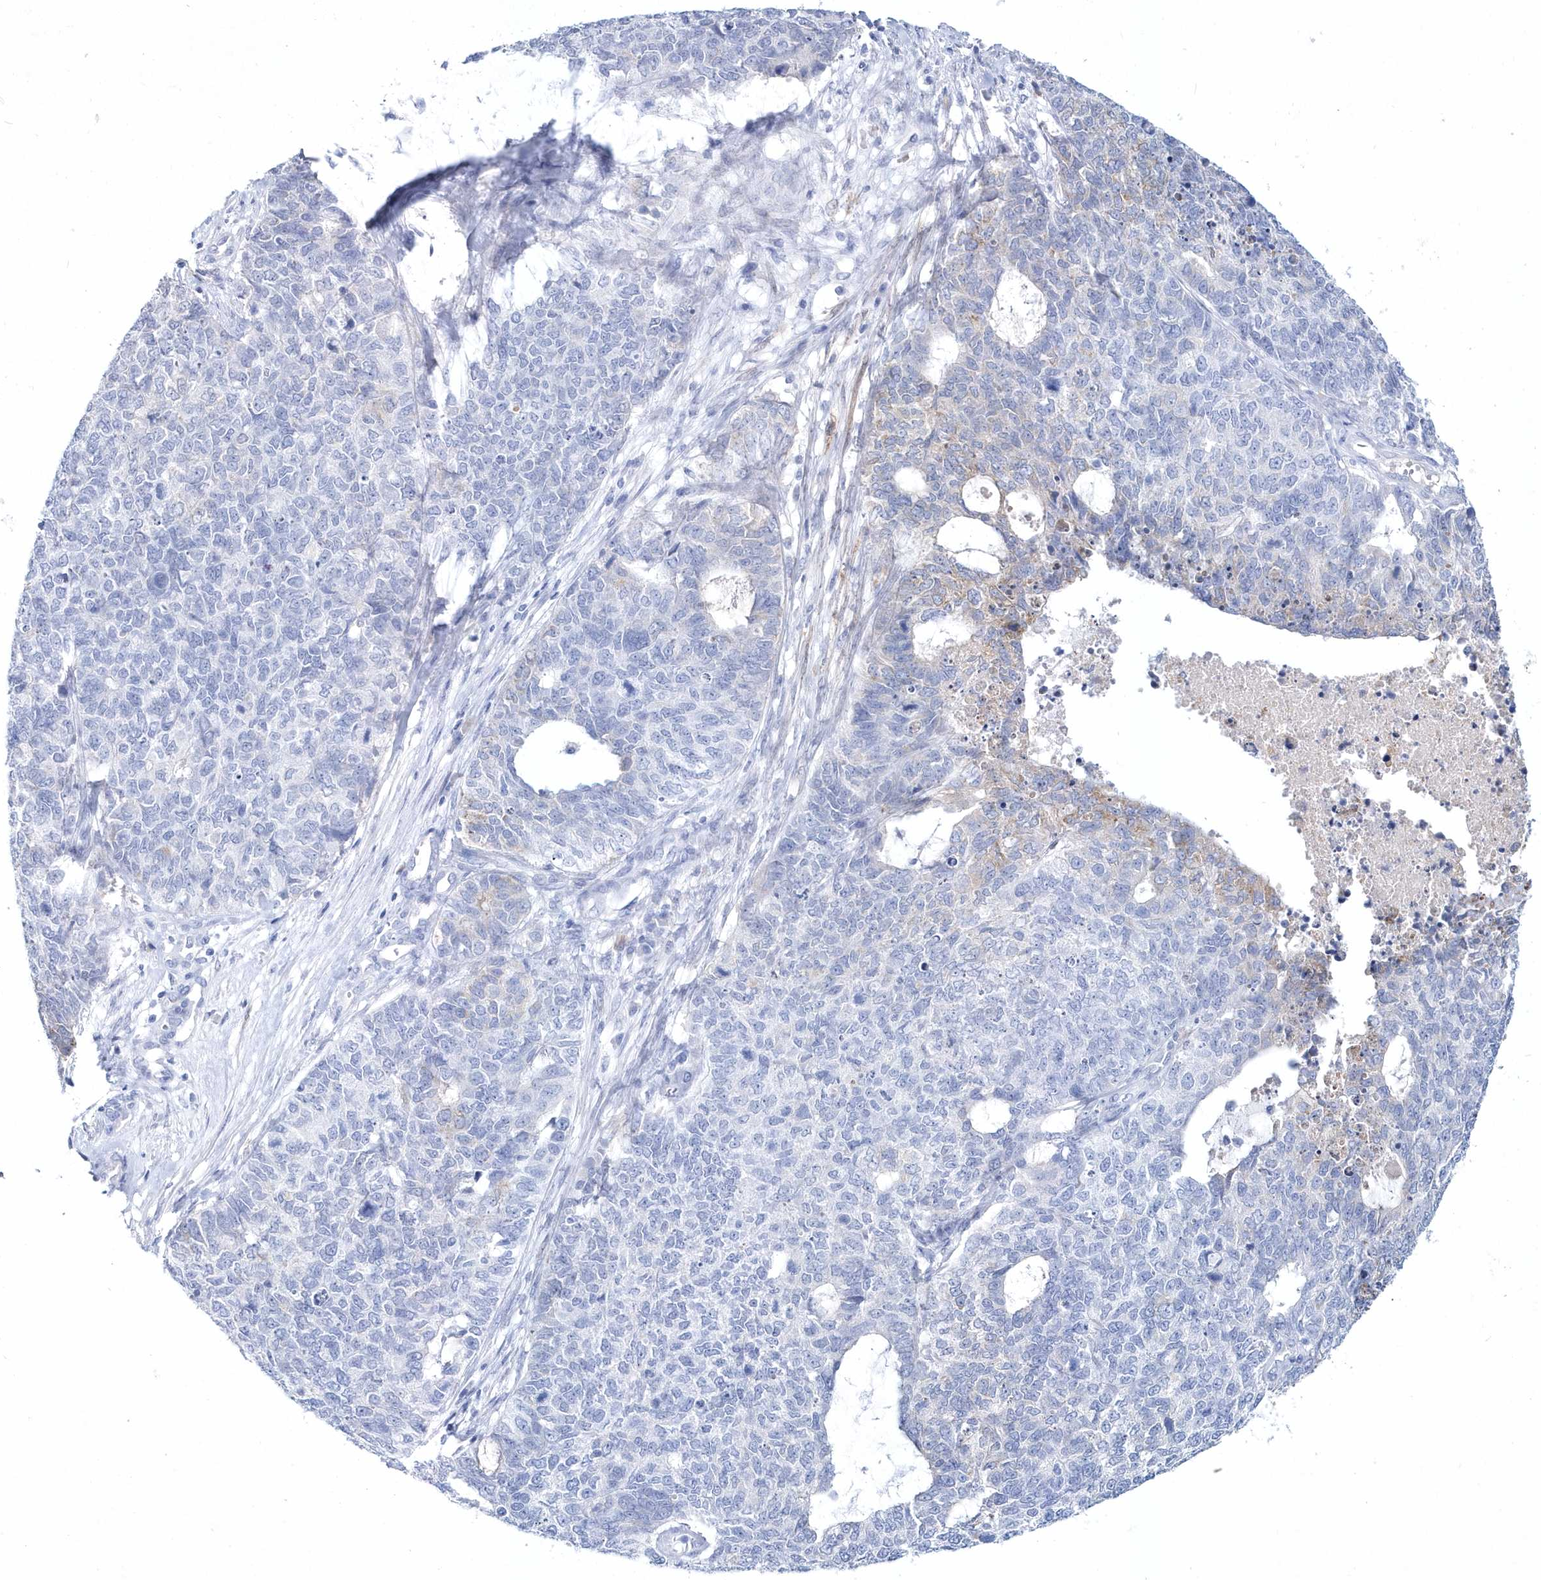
{"staining": {"intensity": "negative", "quantity": "none", "location": "none"}, "tissue": "cervical cancer", "cell_type": "Tumor cells", "image_type": "cancer", "snomed": [{"axis": "morphology", "description": "Squamous cell carcinoma, NOS"}, {"axis": "topography", "description": "Cervix"}], "caption": "IHC photomicrograph of neoplastic tissue: cervical squamous cell carcinoma stained with DAB demonstrates no significant protein positivity in tumor cells.", "gene": "SPINK7", "patient": {"sex": "female", "age": 63}}